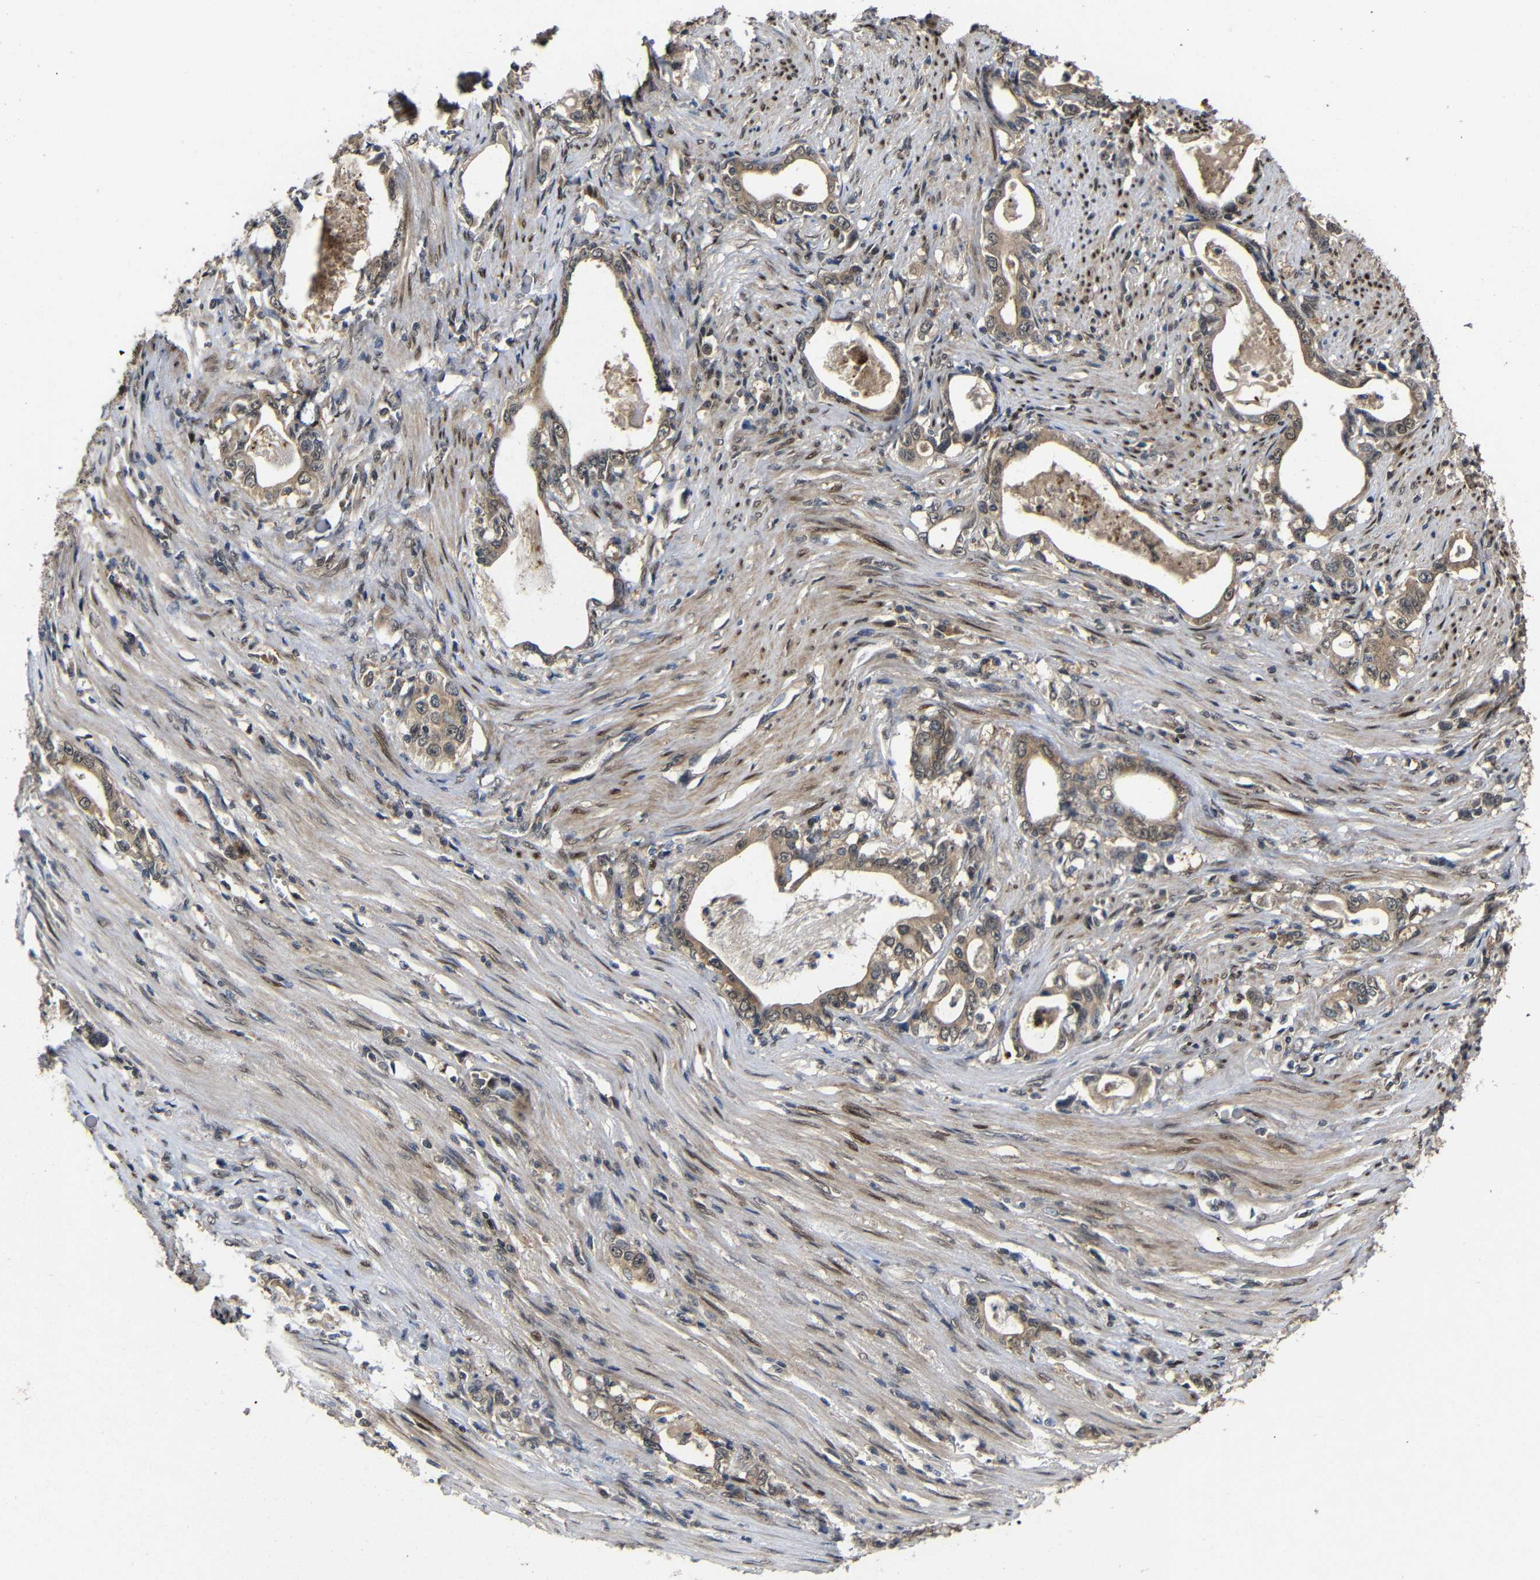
{"staining": {"intensity": "weak", "quantity": ">75%", "location": "cytoplasmic/membranous,nuclear"}, "tissue": "stomach cancer", "cell_type": "Tumor cells", "image_type": "cancer", "snomed": [{"axis": "morphology", "description": "Adenocarcinoma, NOS"}, {"axis": "topography", "description": "Stomach, lower"}], "caption": "Human stomach cancer stained for a protein (brown) exhibits weak cytoplasmic/membranous and nuclear positive positivity in approximately >75% of tumor cells.", "gene": "ATG12", "patient": {"sex": "female", "age": 72}}